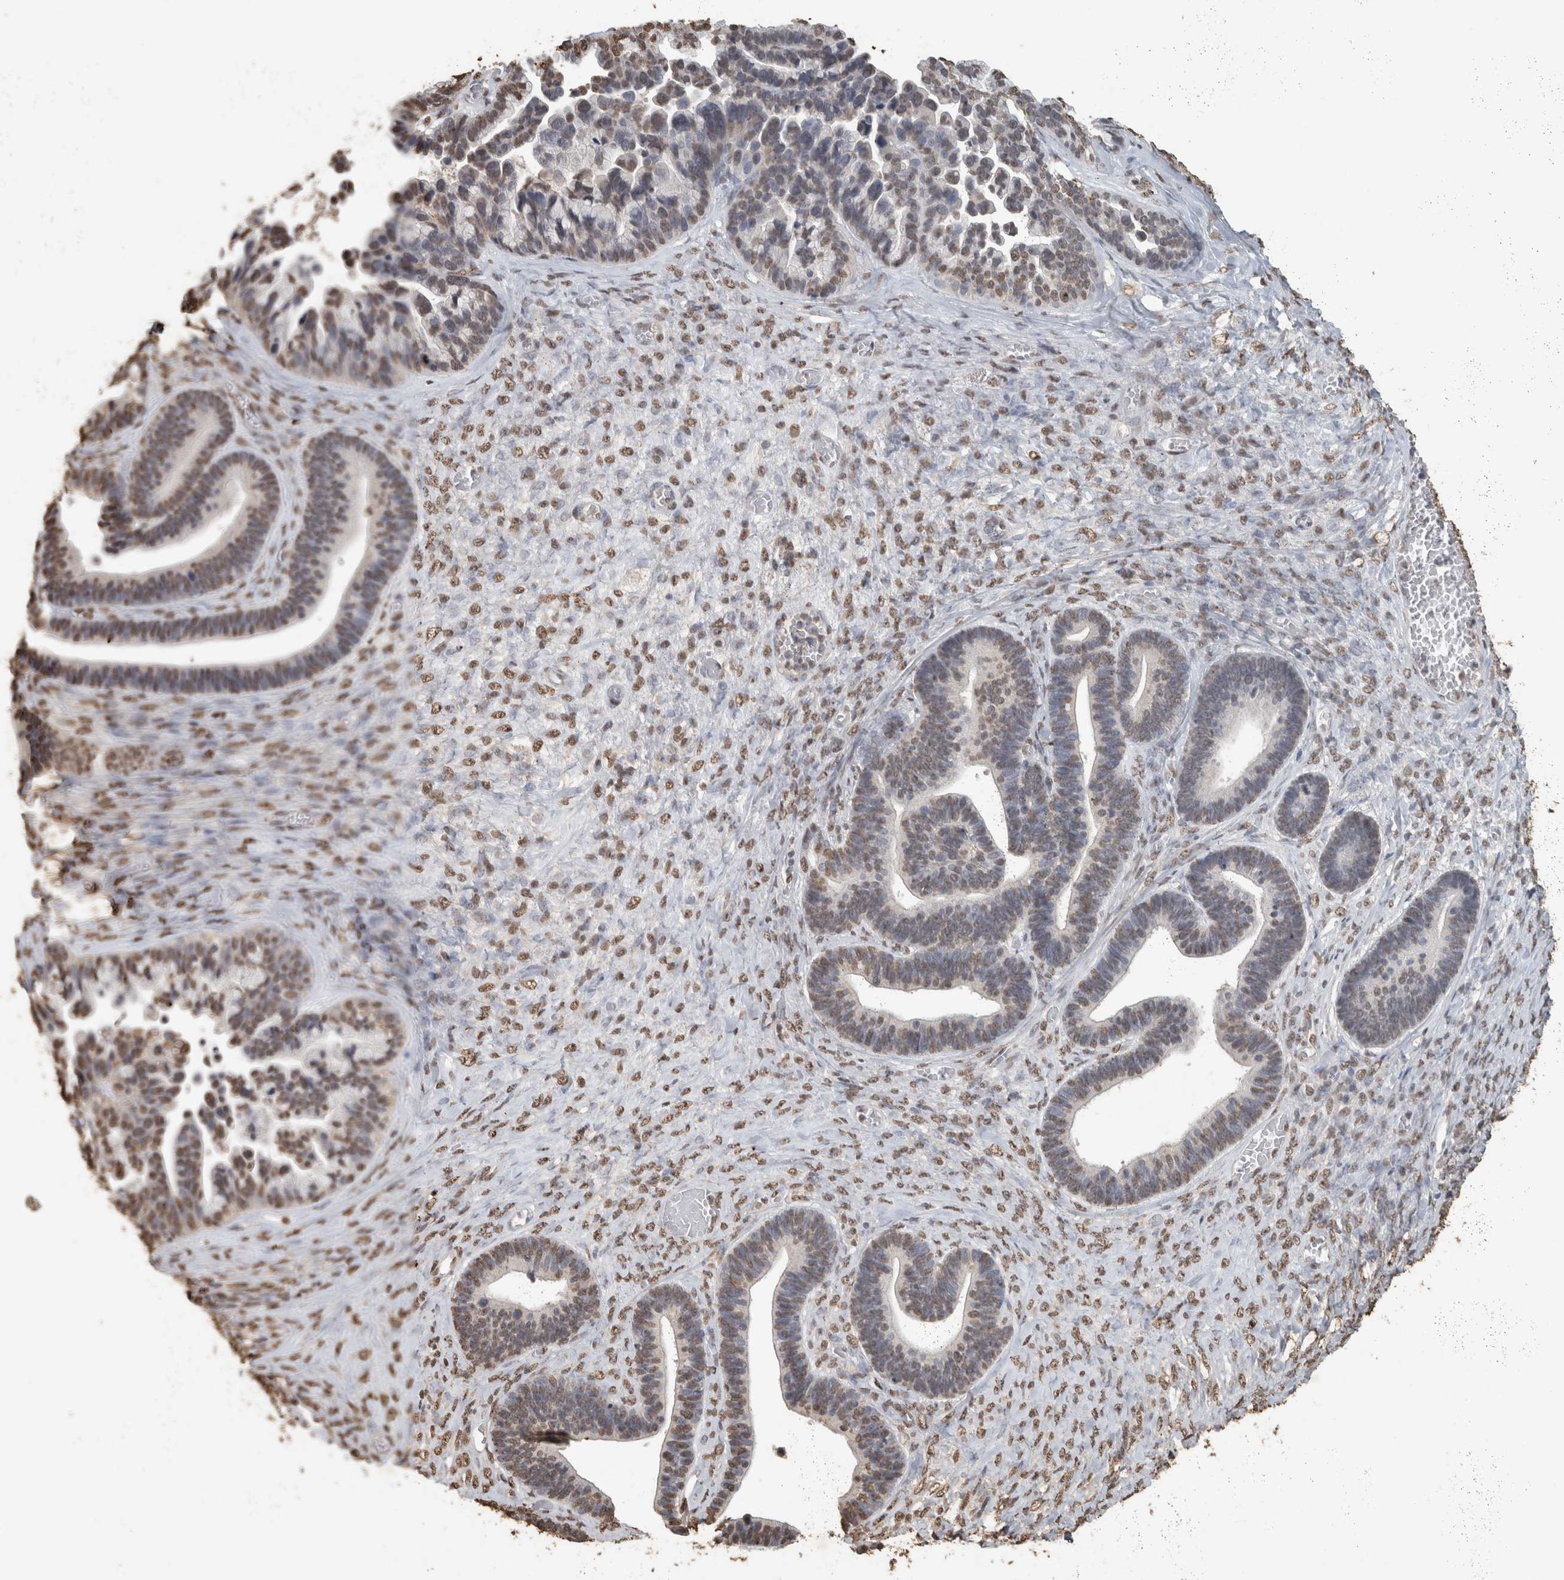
{"staining": {"intensity": "moderate", "quantity": "25%-75%", "location": "nuclear"}, "tissue": "ovarian cancer", "cell_type": "Tumor cells", "image_type": "cancer", "snomed": [{"axis": "morphology", "description": "Cystadenocarcinoma, serous, NOS"}, {"axis": "topography", "description": "Ovary"}], "caption": "Immunohistochemistry (IHC) photomicrograph of serous cystadenocarcinoma (ovarian) stained for a protein (brown), which shows medium levels of moderate nuclear staining in about 25%-75% of tumor cells.", "gene": "HAND2", "patient": {"sex": "female", "age": 56}}